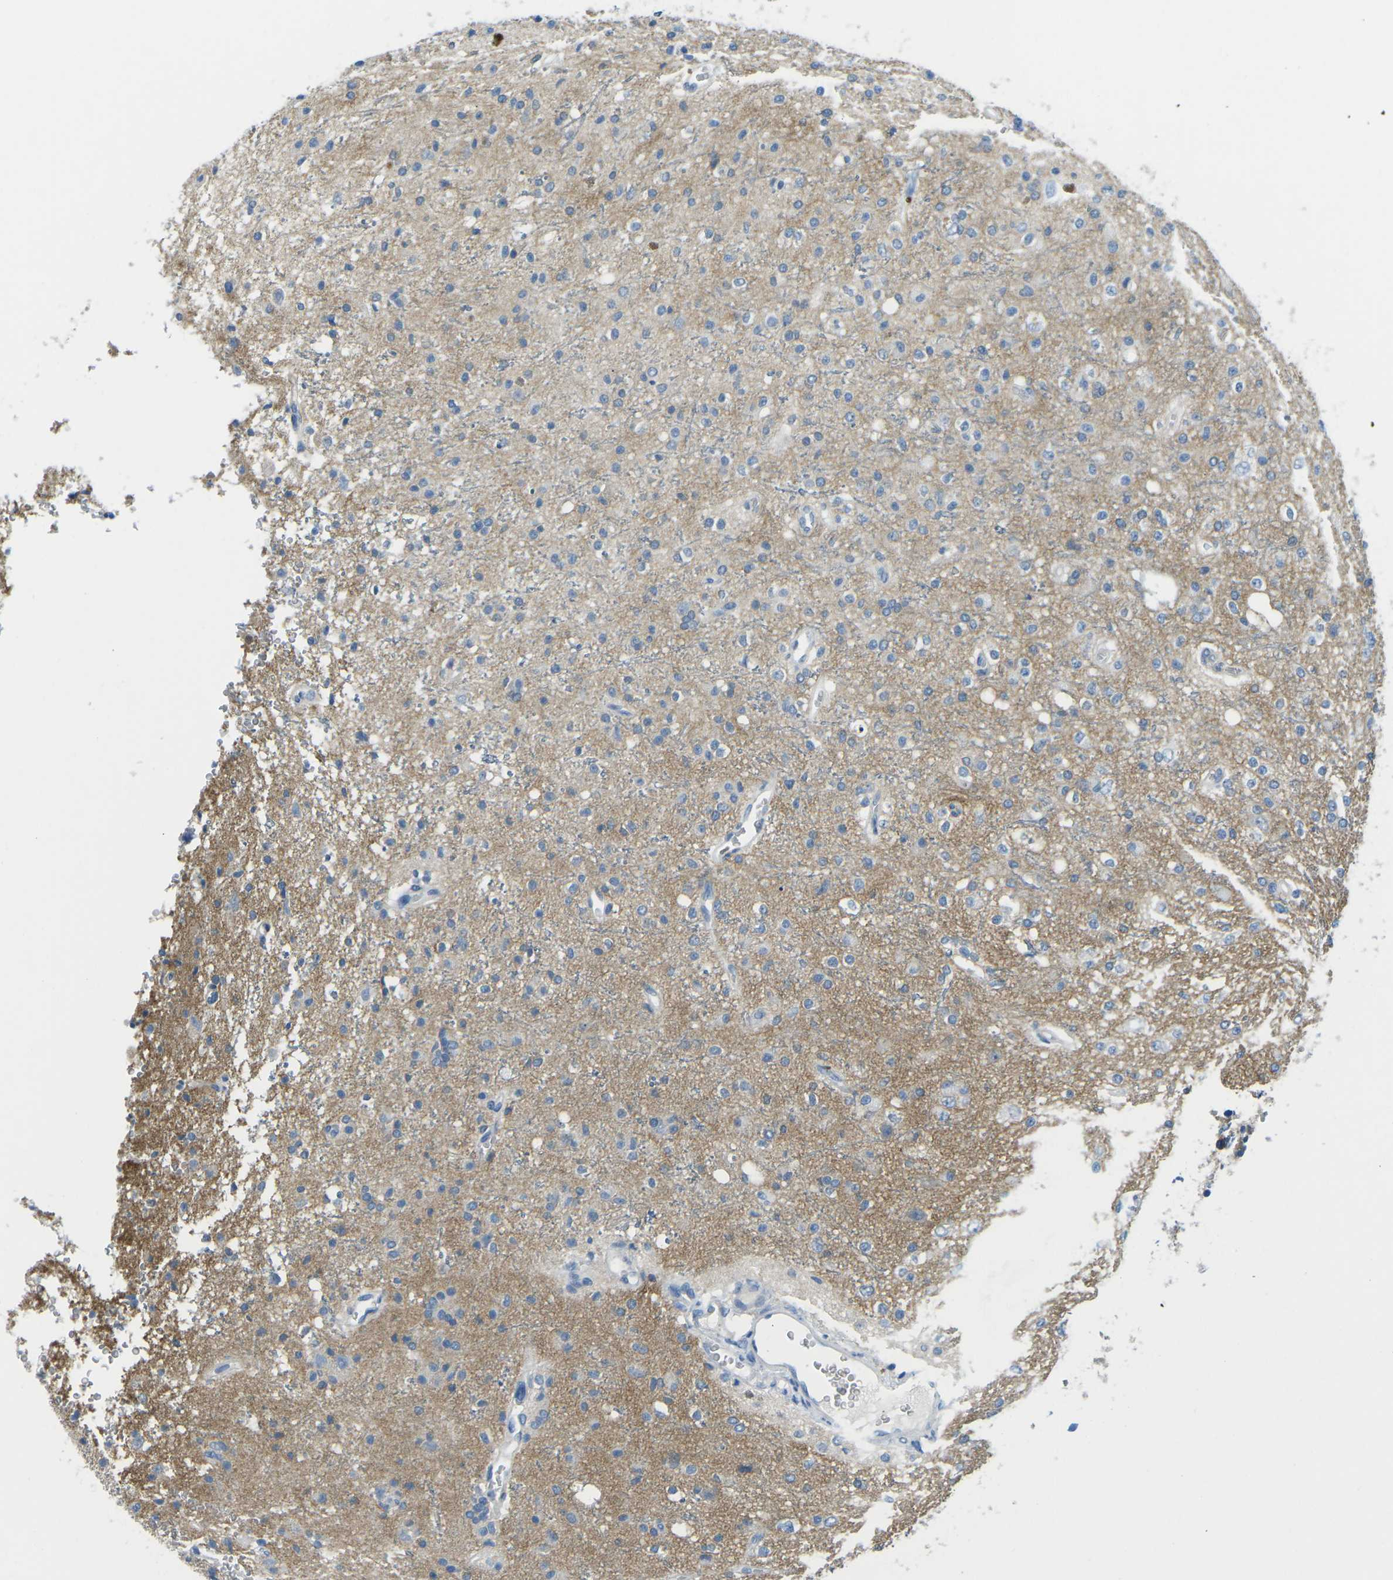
{"staining": {"intensity": "negative", "quantity": "none", "location": "none"}, "tissue": "glioma", "cell_type": "Tumor cells", "image_type": "cancer", "snomed": [{"axis": "morphology", "description": "Glioma, malignant, High grade"}, {"axis": "topography", "description": "Brain"}], "caption": "Immunohistochemistry of human malignant glioma (high-grade) displays no positivity in tumor cells.", "gene": "CD47", "patient": {"sex": "male", "age": 47}}